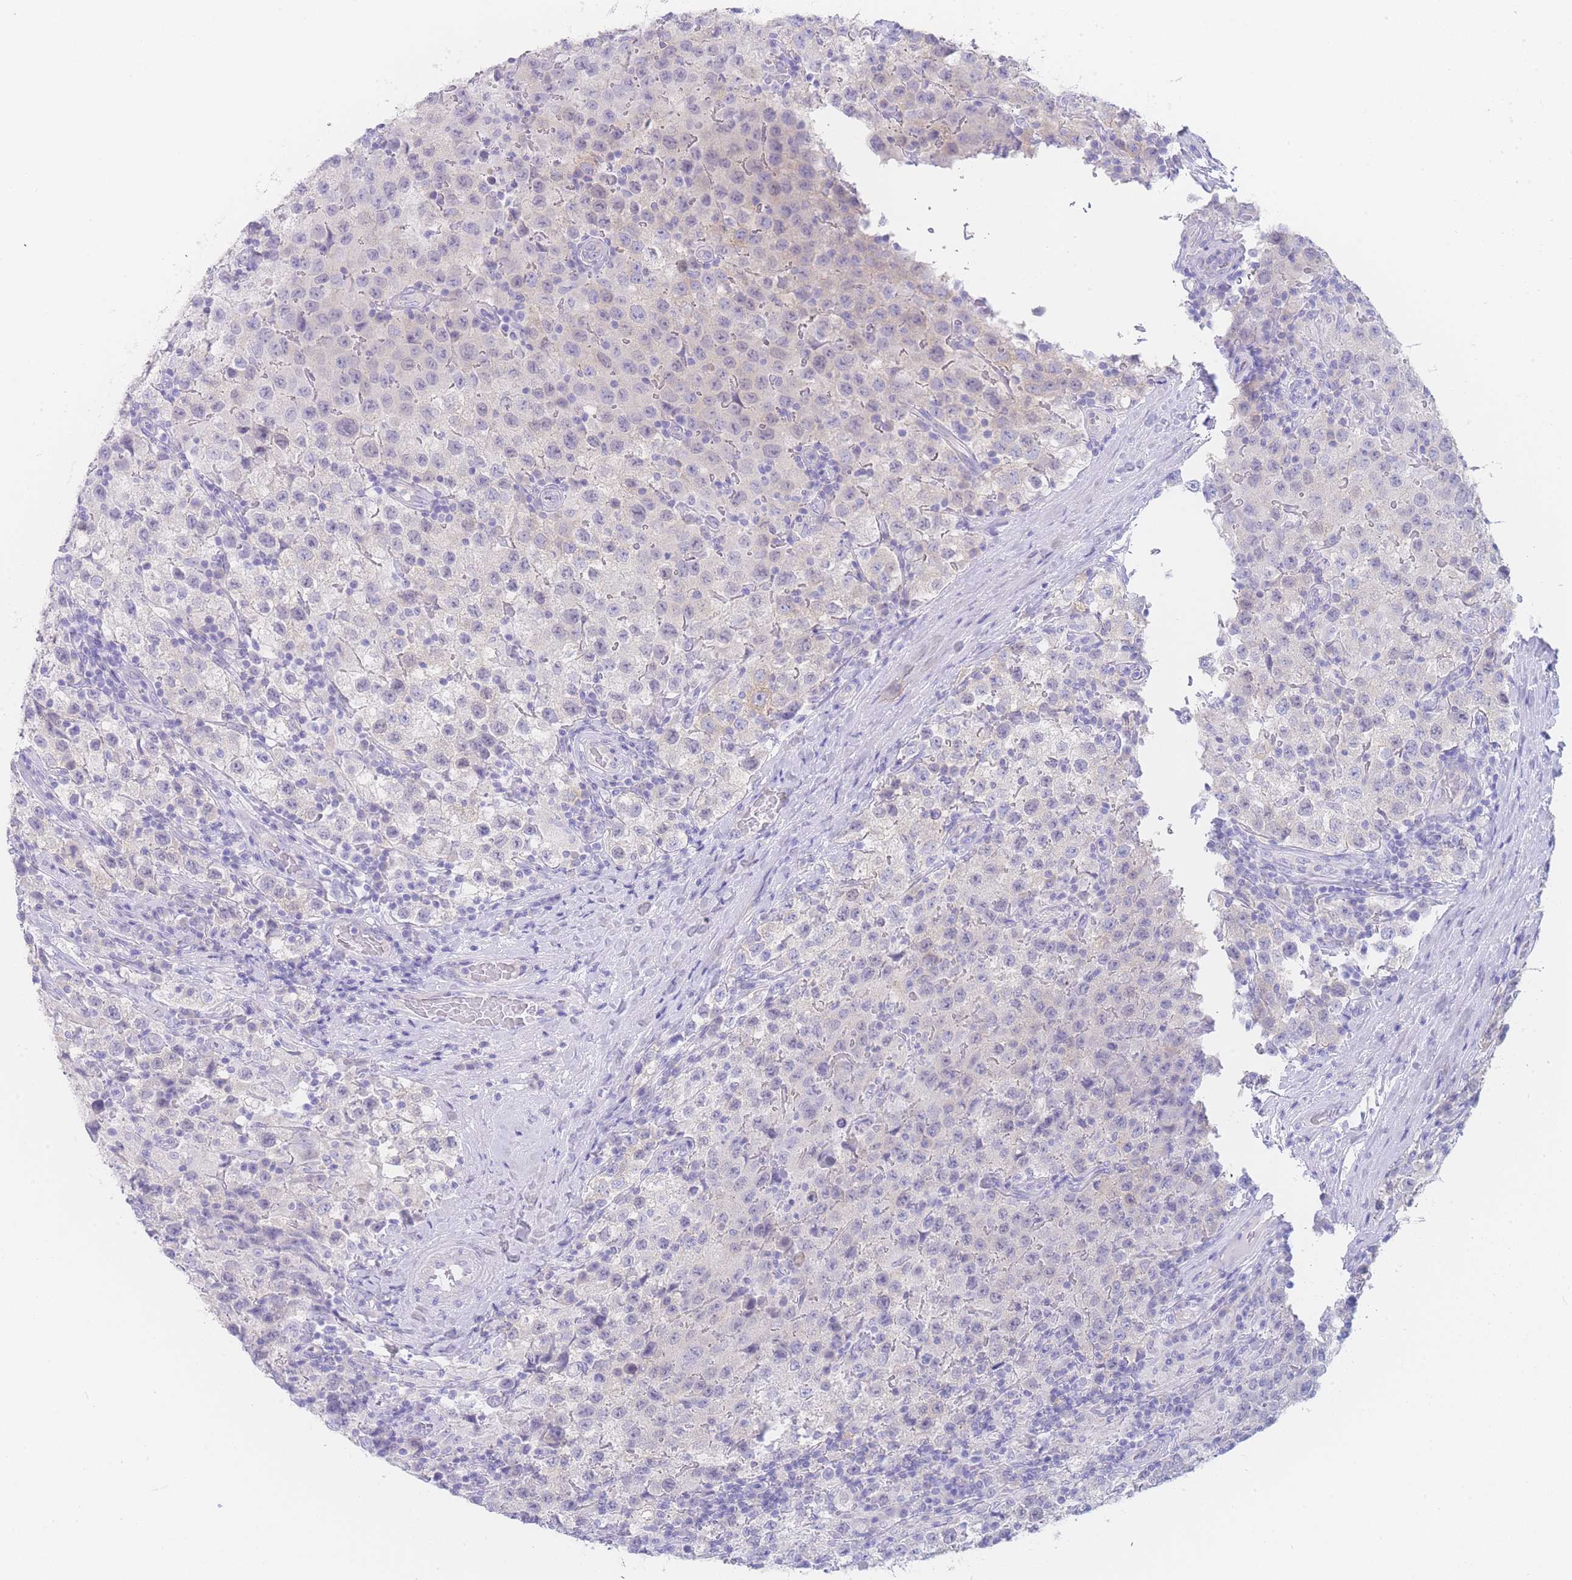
{"staining": {"intensity": "negative", "quantity": "none", "location": "none"}, "tissue": "testis cancer", "cell_type": "Tumor cells", "image_type": "cancer", "snomed": [{"axis": "morphology", "description": "Seminoma, NOS"}, {"axis": "morphology", "description": "Carcinoma, Embryonal, NOS"}, {"axis": "topography", "description": "Testis"}], "caption": "Image shows no protein staining in tumor cells of testis seminoma tissue. (IHC, brightfield microscopy, high magnification).", "gene": "LZTFL1", "patient": {"sex": "male", "age": 41}}